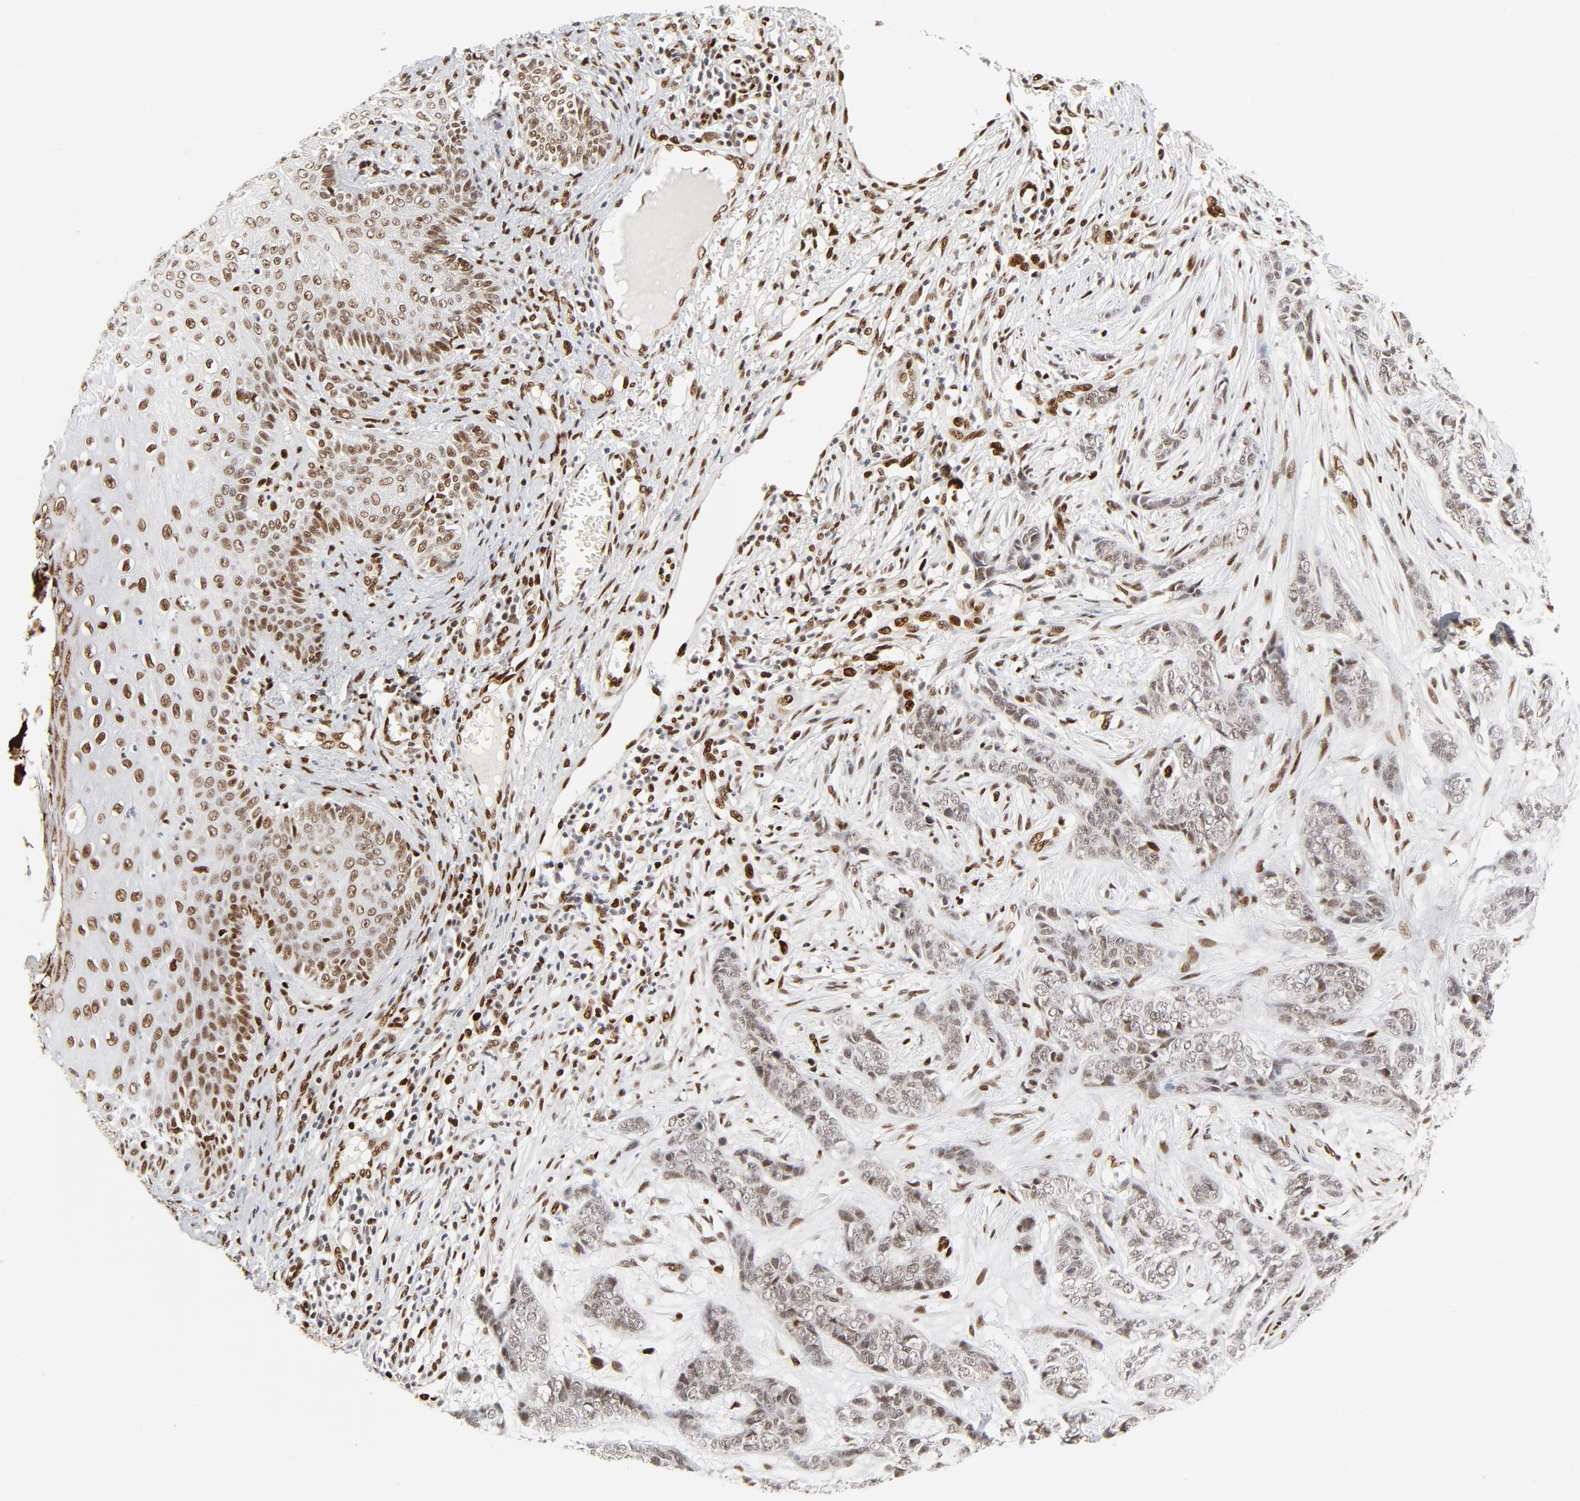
{"staining": {"intensity": "weak", "quantity": ">75%", "location": "nuclear"}, "tissue": "skin cancer", "cell_type": "Tumor cells", "image_type": "cancer", "snomed": [{"axis": "morphology", "description": "Basal cell carcinoma"}, {"axis": "topography", "description": "Skin"}], "caption": "DAB (3,3'-diaminobenzidine) immunohistochemical staining of human skin cancer displays weak nuclear protein positivity in approximately >75% of tumor cells. (DAB = brown stain, brightfield microscopy at high magnification).", "gene": "MEF2A", "patient": {"sex": "female", "age": 64}}